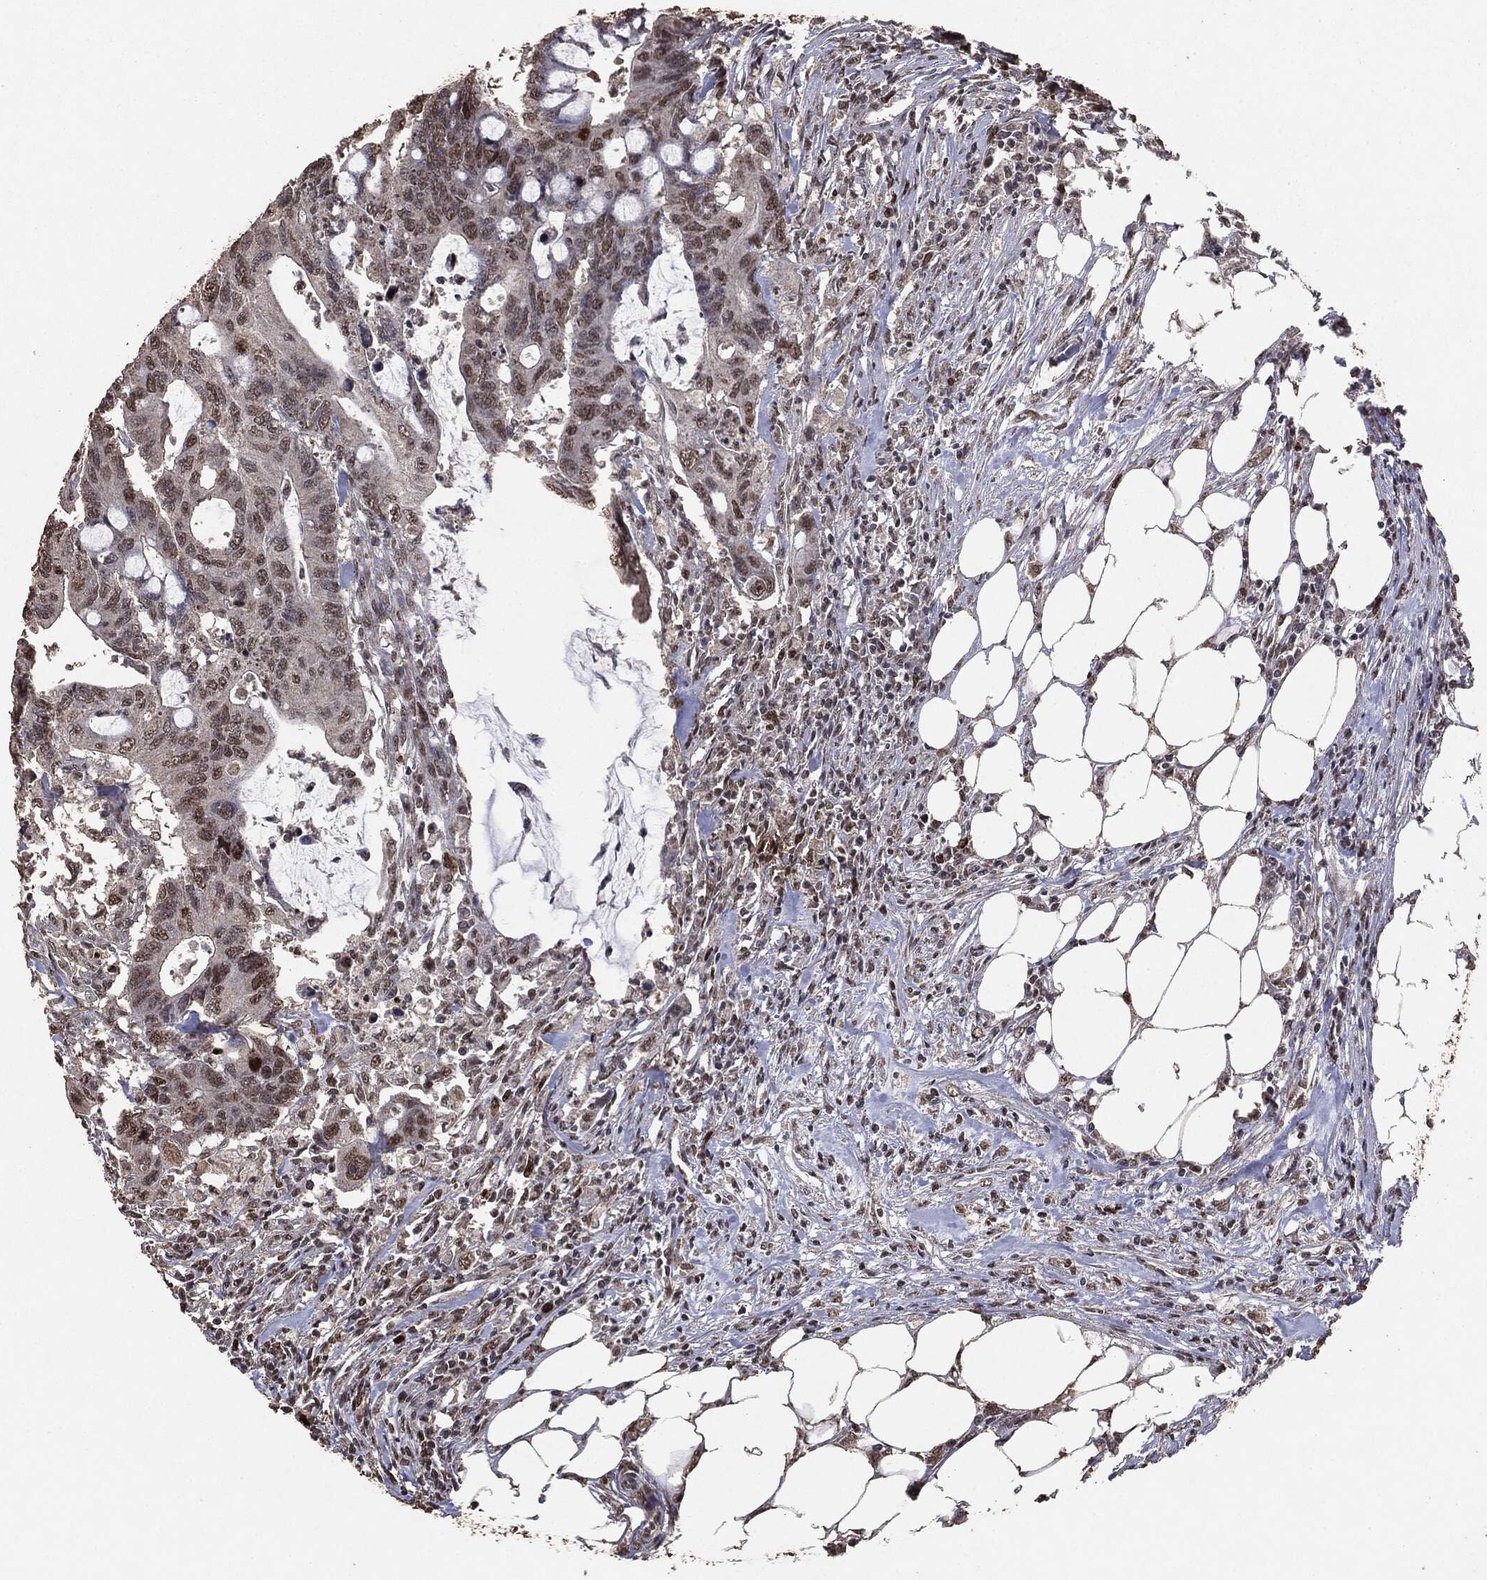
{"staining": {"intensity": "moderate", "quantity": "<25%", "location": "nuclear"}, "tissue": "colorectal cancer", "cell_type": "Tumor cells", "image_type": "cancer", "snomed": [{"axis": "morphology", "description": "Adenocarcinoma, NOS"}, {"axis": "topography", "description": "Colon"}], "caption": "Immunohistochemistry (IHC) of human colorectal cancer displays low levels of moderate nuclear positivity in about <25% of tumor cells.", "gene": "RAD18", "patient": {"sex": "male", "age": 71}}